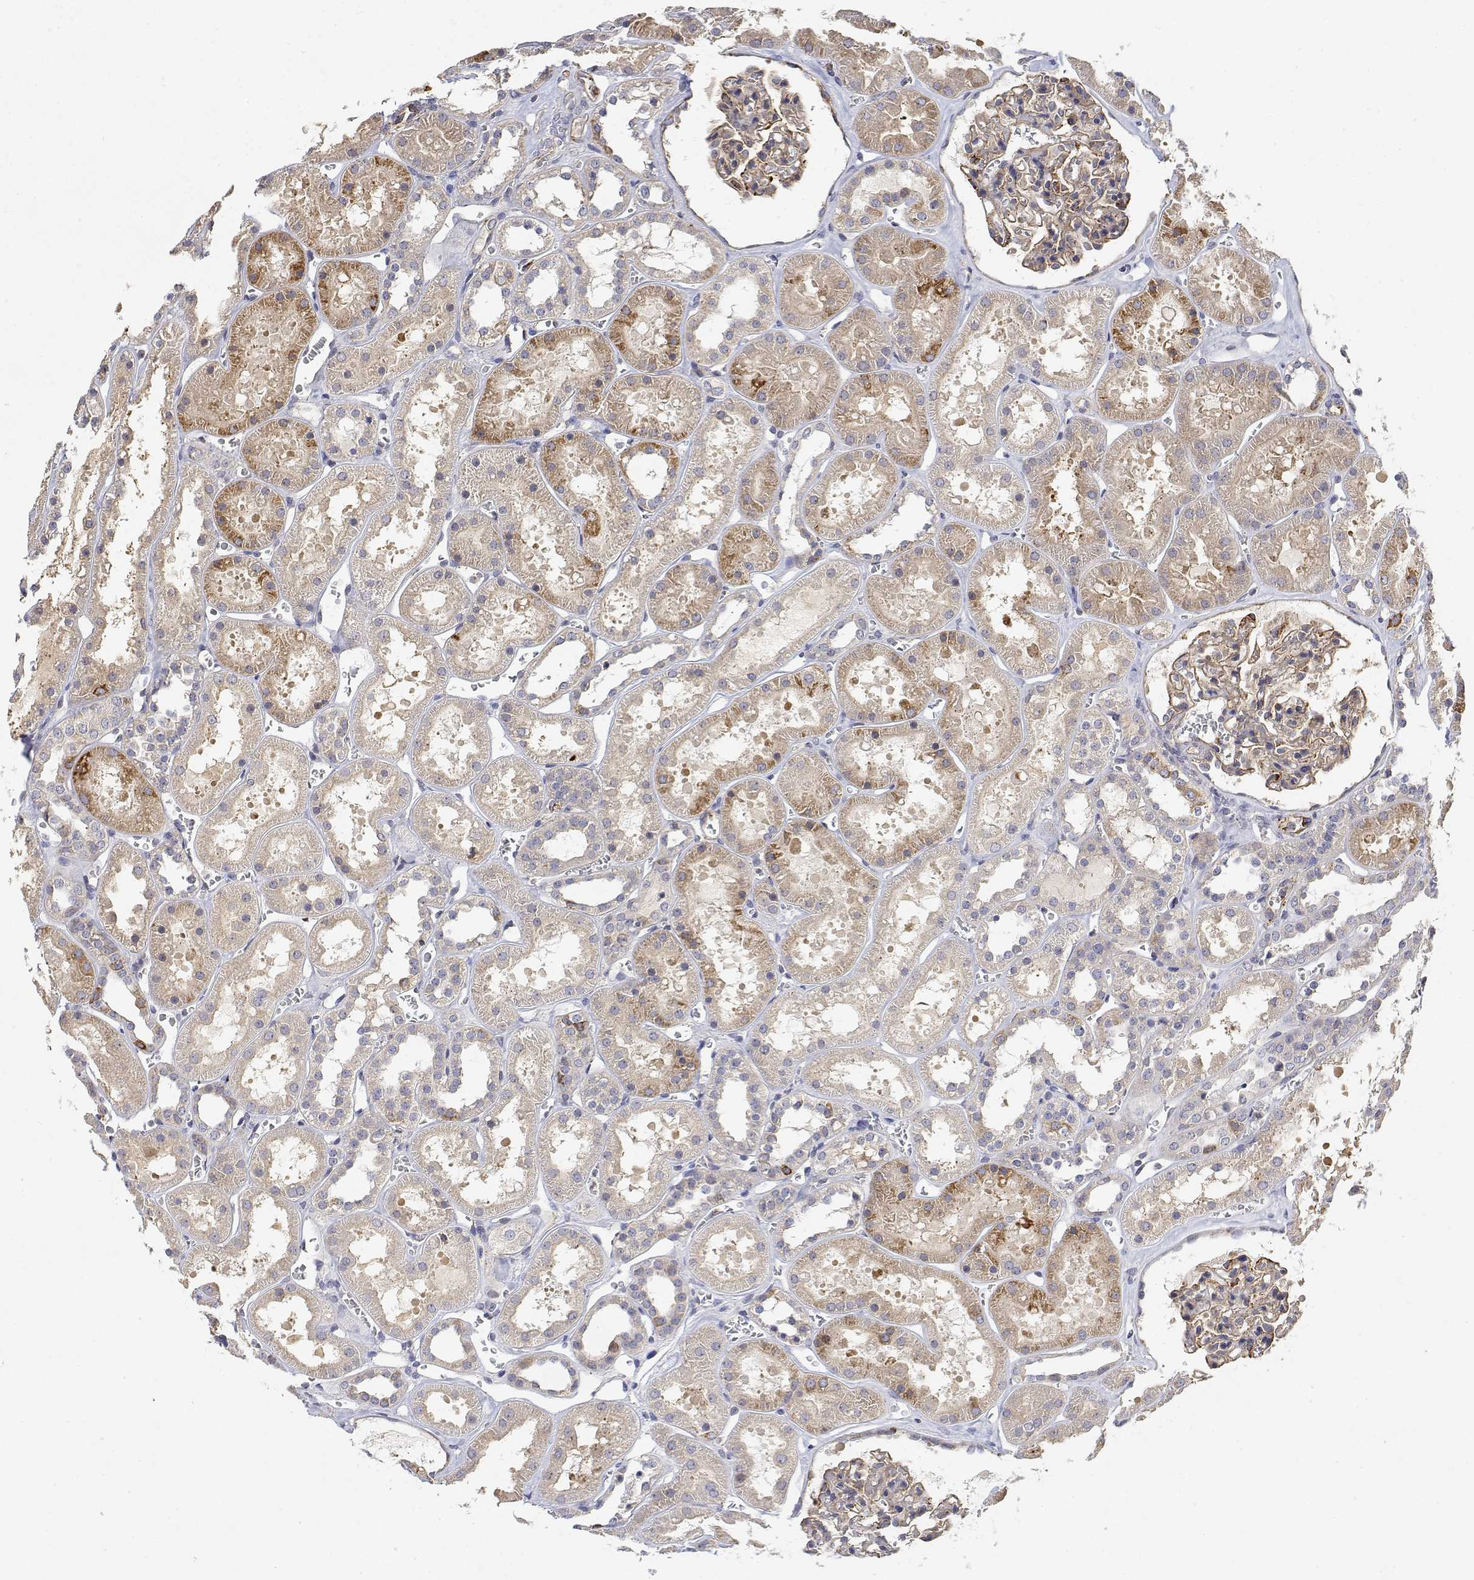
{"staining": {"intensity": "moderate", "quantity": "25%-75%", "location": "cytoplasmic/membranous"}, "tissue": "kidney", "cell_type": "Cells in glomeruli", "image_type": "normal", "snomed": [{"axis": "morphology", "description": "Normal tissue, NOS"}, {"axis": "topography", "description": "Kidney"}], "caption": "Immunohistochemical staining of unremarkable kidney exhibits medium levels of moderate cytoplasmic/membranous positivity in approximately 25%-75% of cells in glomeruli. (DAB (3,3'-diaminobenzidine) IHC with brightfield microscopy, high magnification).", "gene": "LONRF3", "patient": {"sex": "female", "age": 41}}